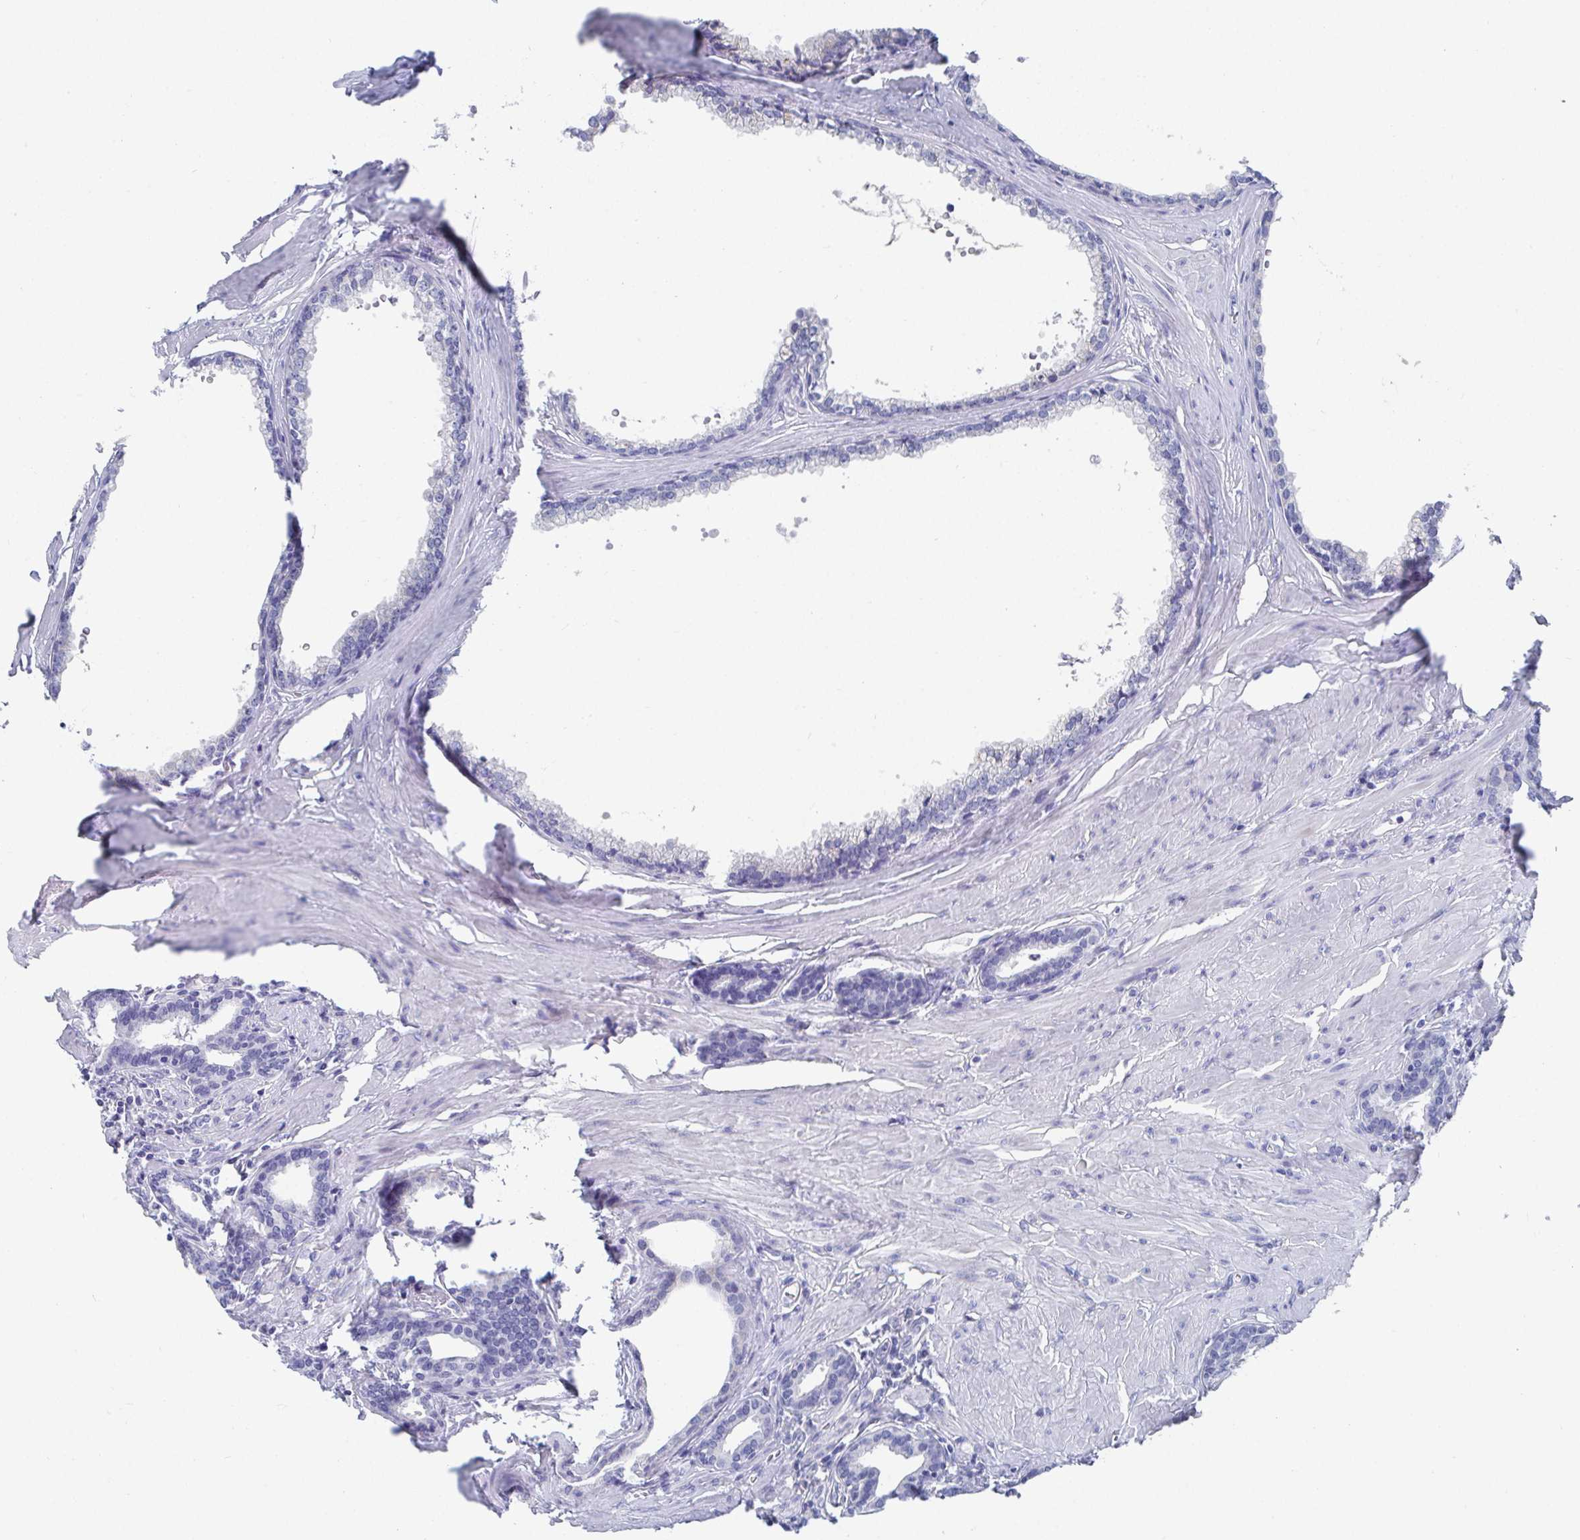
{"staining": {"intensity": "weak", "quantity": "<25%", "location": "cytoplasmic/membranous"}, "tissue": "prostate", "cell_type": "Glandular cells", "image_type": "normal", "snomed": [{"axis": "morphology", "description": "Normal tissue, NOS"}, {"axis": "topography", "description": "Prostate"}, {"axis": "topography", "description": "Peripheral nerve tissue"}], "caption": "Immunohistochemistry (IHC) photomicrograph of unremarkable prostate stained for a protein (brown), which displays no positivity in glandular cells.", "gene": "TAS2R39", "patient": {"sex": "male", "age": 55}}